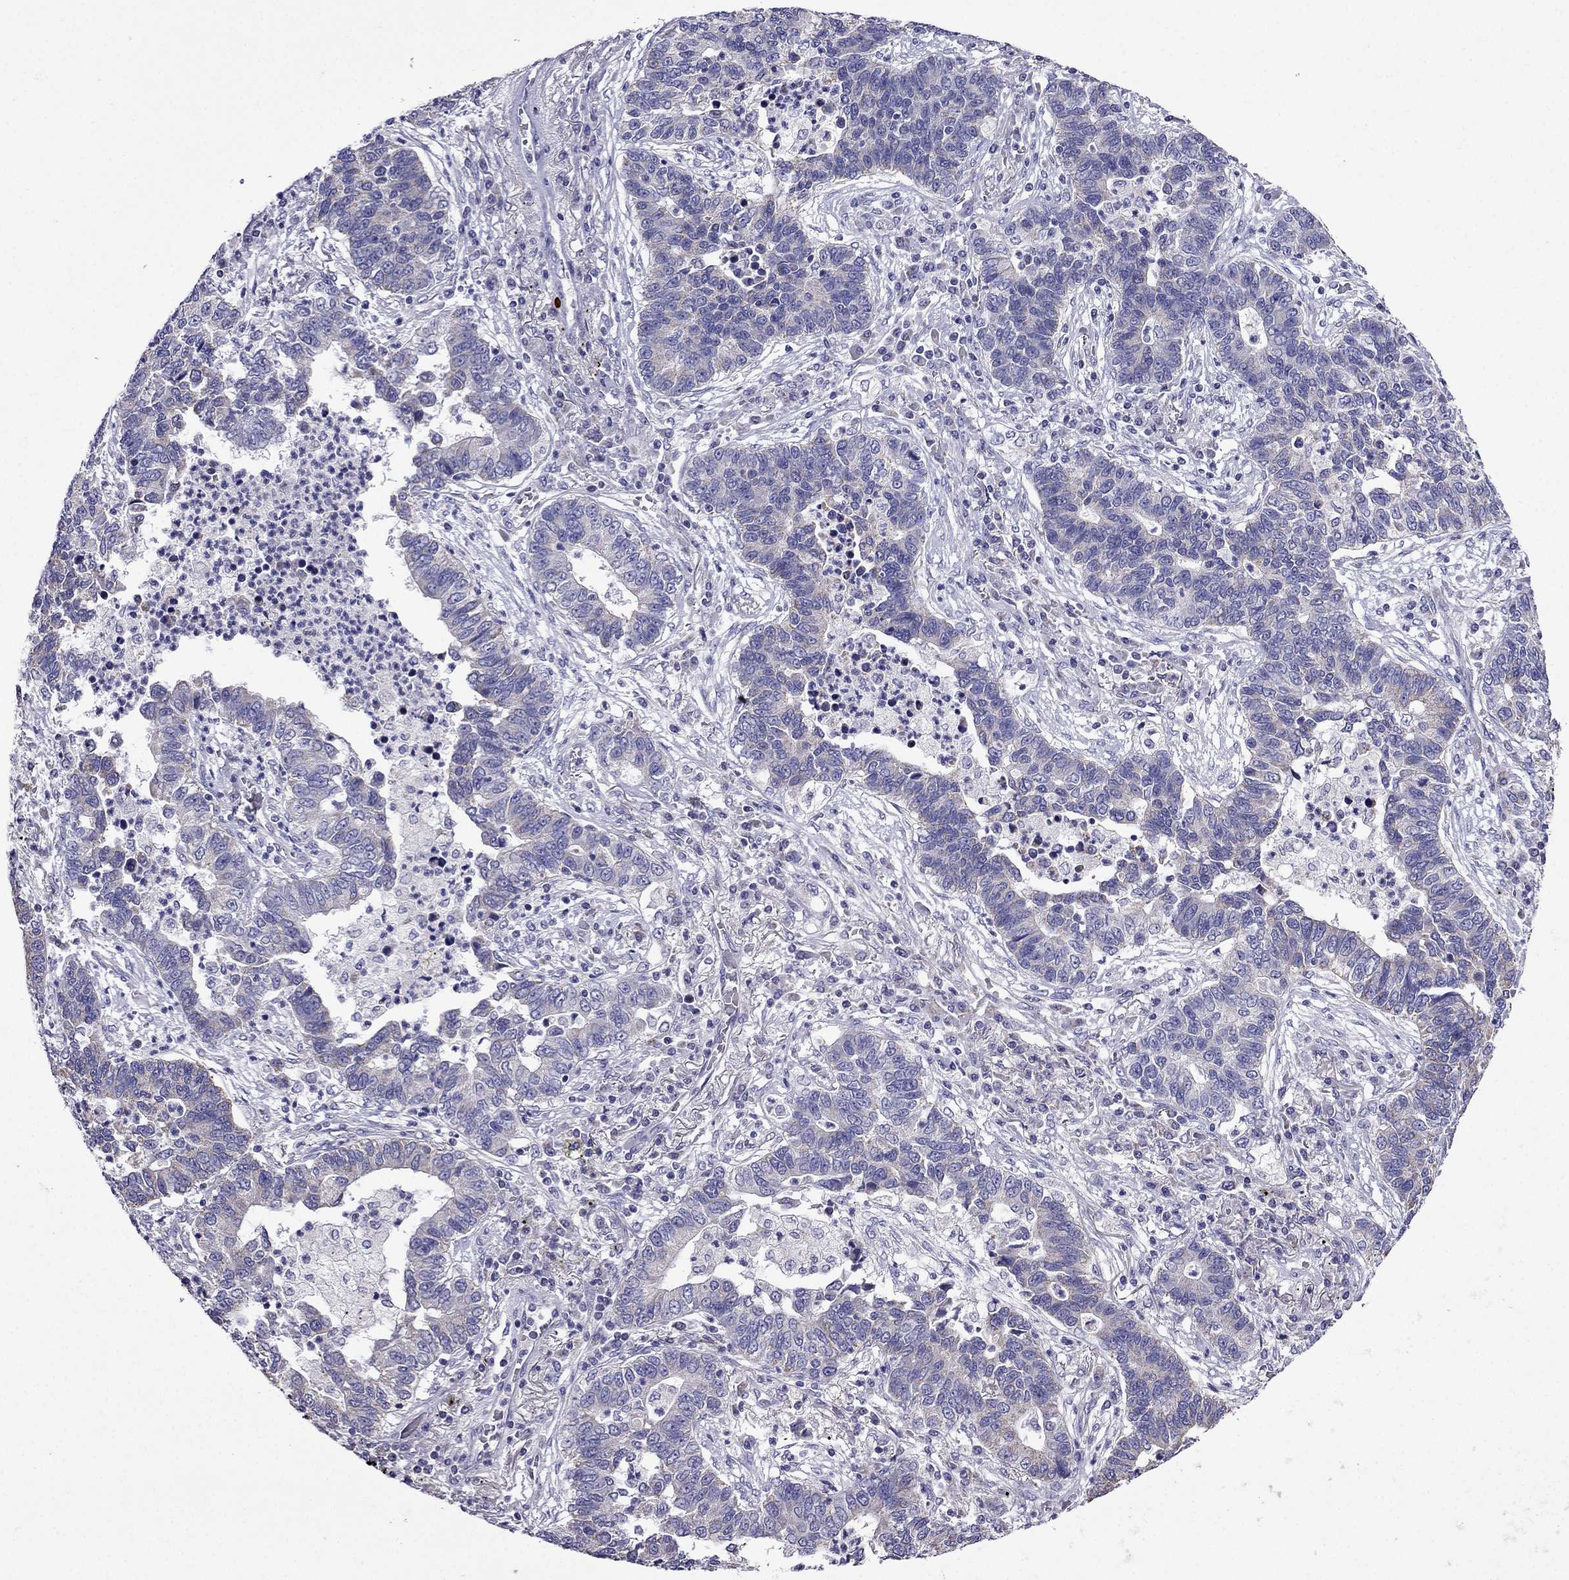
{"staining": {"intensity": "negative", "quantity": "none", "location": "none"}, "tissue": "lung cancer", "cell_type": "Tumor cells", "image_type": "cancer", "snomed": [{"axis": "morphology", "description": "Adenocarcinoma, NOS"}, {"axis": "topography", "description": "Lung"}], "caption": "This is an IHC histopathology image of human lung adenocarcinoma. There is no positivity in tumor cells.", "gene": "DSC1", "patient": {"sex": "female", "age": 57}}